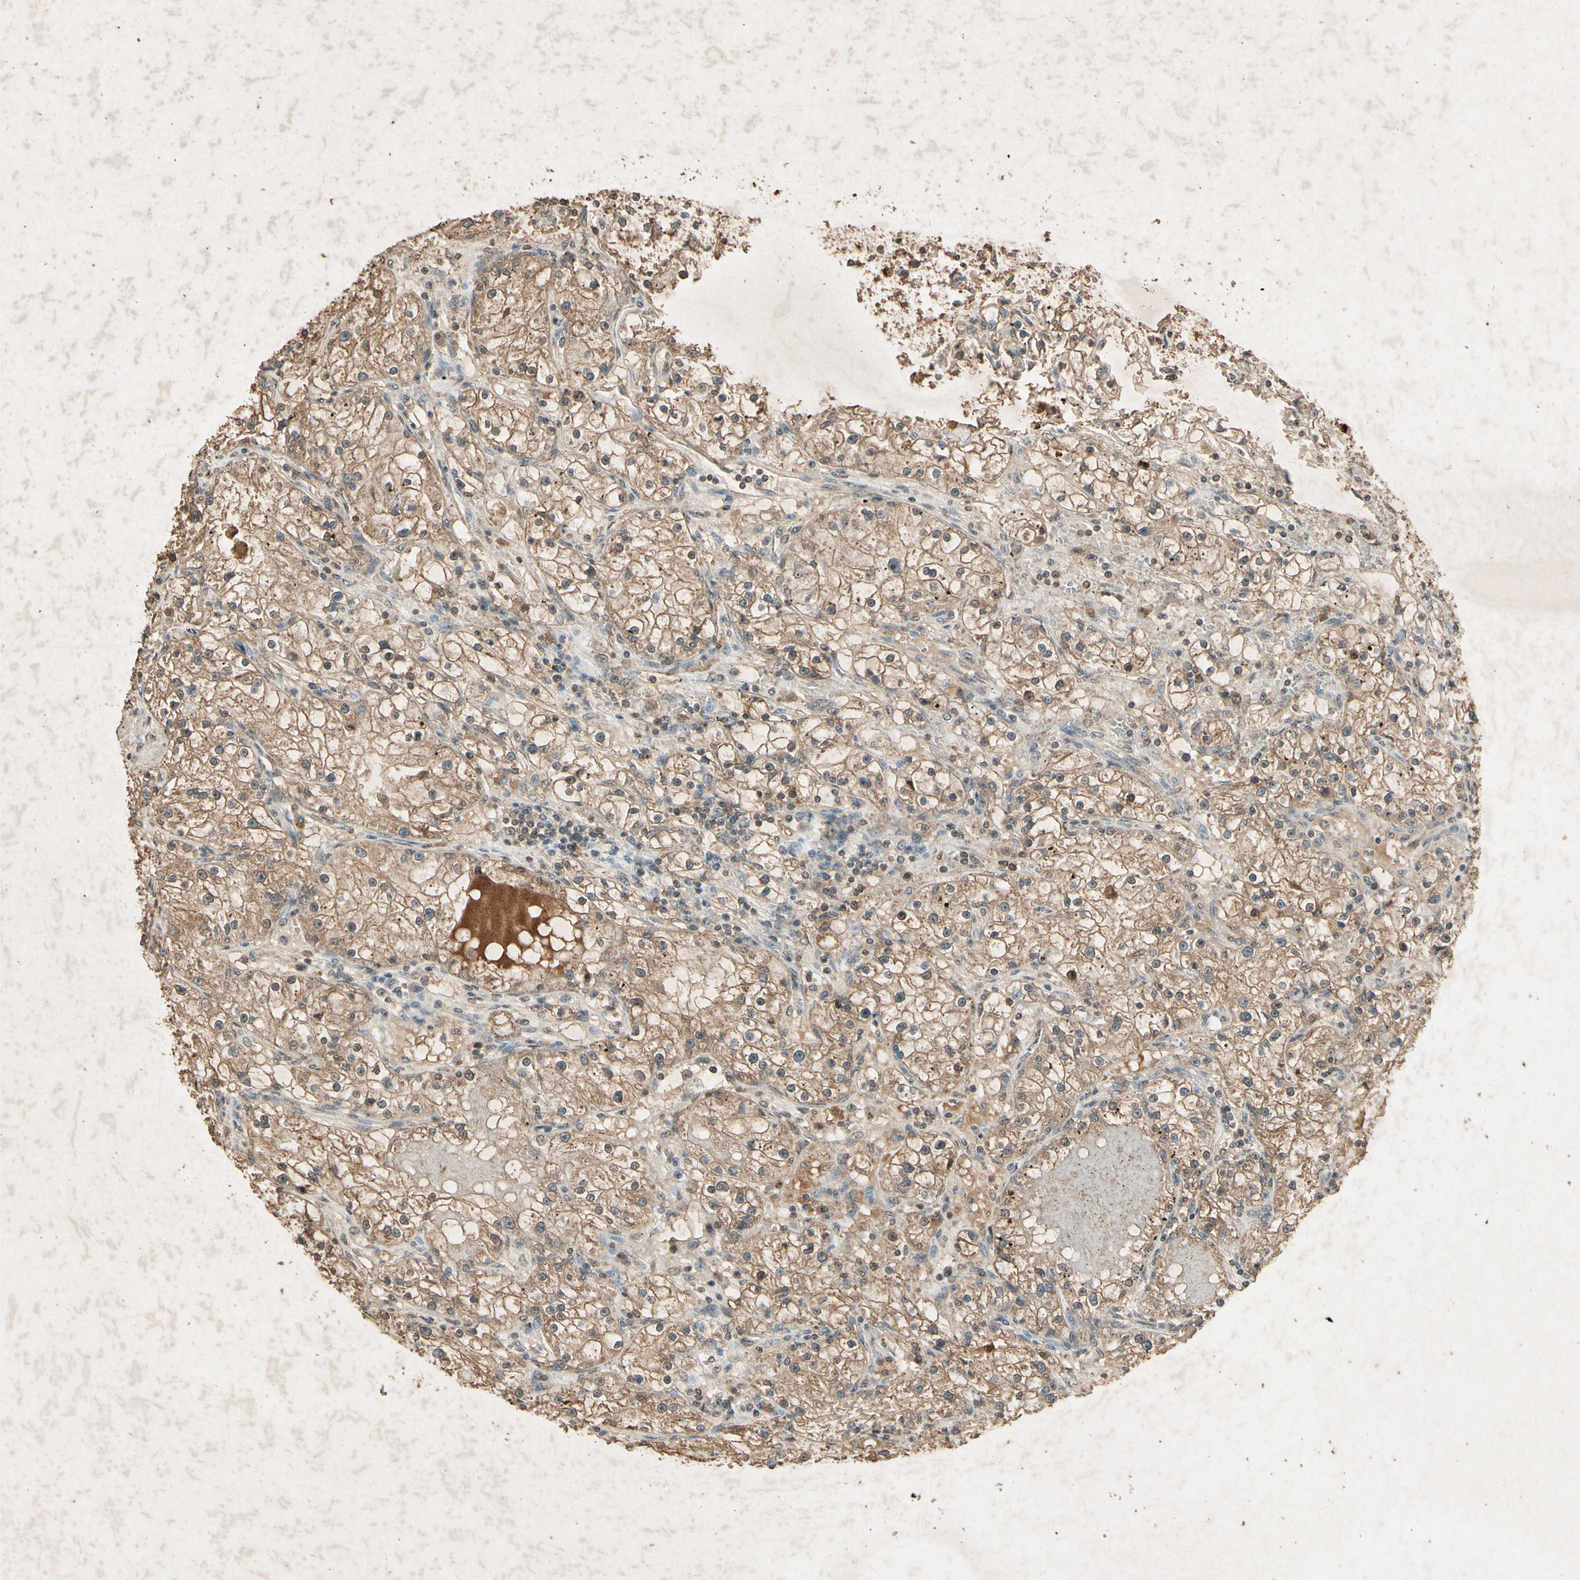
{"staining": {"intensity": "strong", "quantity": ">75%", "location": "cytoplasmic/membranous"}, "tissue": "renal cancer", "cell_type": "Tumor cells", "image_type": "cancer", "snomed": [{"axis": "morphology", "description": "Adenocarcinoma, NOS"}, {"axis": "topography", "description": "Kidney"}], "caption": "This histopathology image shows immunohistochemistry staining of human renal cancer, with high strong cytoplasmic/membranous positivity in about >75% of tumor cells.", "gene": "GC", "patient": {"sex": "male", "age": 56}}